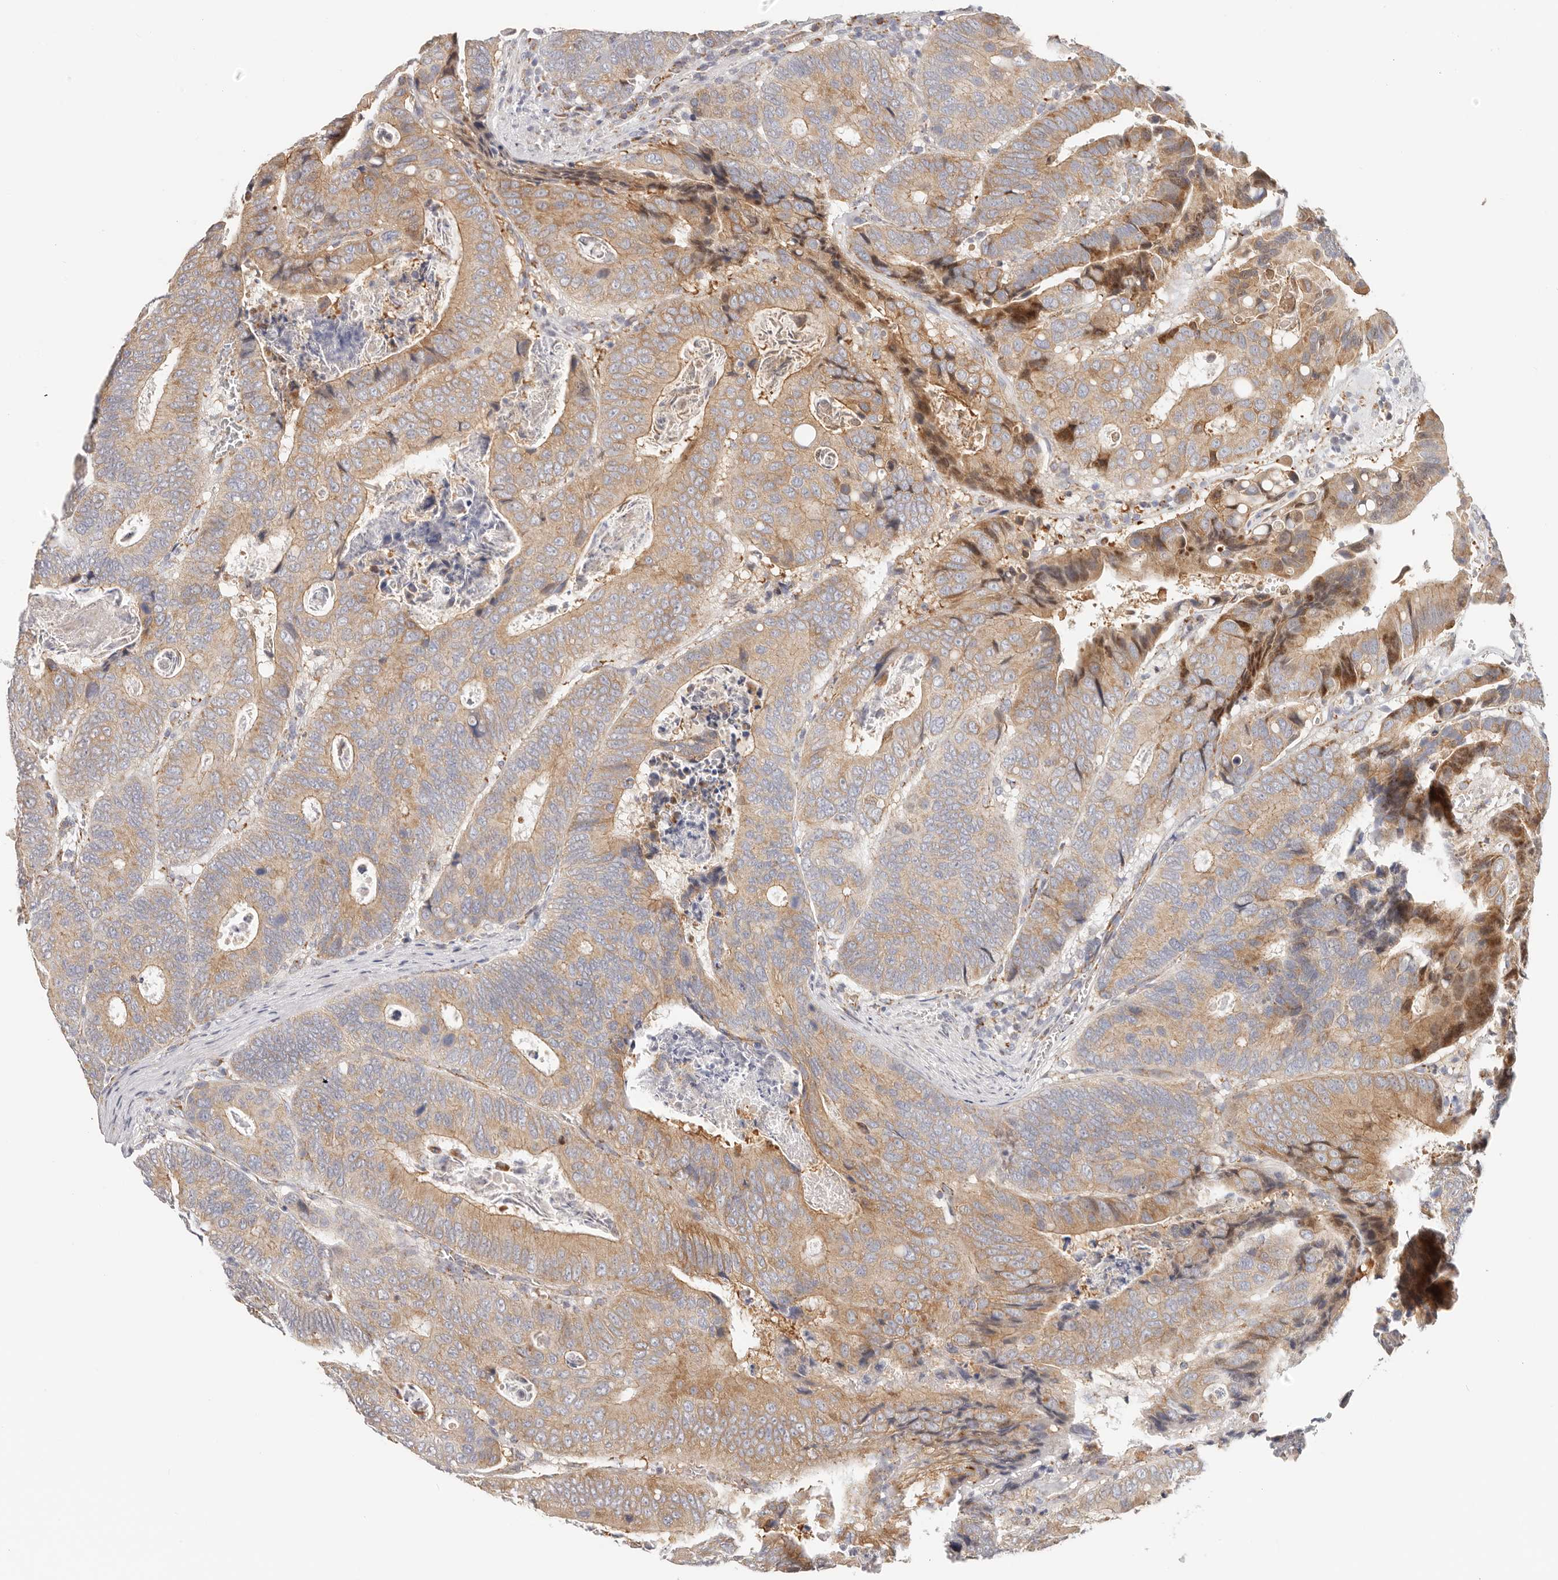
{"staining": {"intensity": "moderate", "quantity": ">75%", "location": "cytoplasmic/membranous"}, "tissue": "colorectal cancer", "cell_type": "Tumor cells", "image_type": "cancer", "snomed": [{"axis": "morphology", "description": "Inflammation, NOS"}, {"axis": "morphology", "description": "Adenocarcinoma, NOS"}, {"axis": "topography", "description": "Colon"}], "caption": "Protein staining of colorectal cancer (adenocarcinoma) tissue shows moderate cytoplasmic/membranous positivity in approximately >75% of tumor cells.", "gene": "AFDN", "patient": {"sex": "male", "age": 72}}